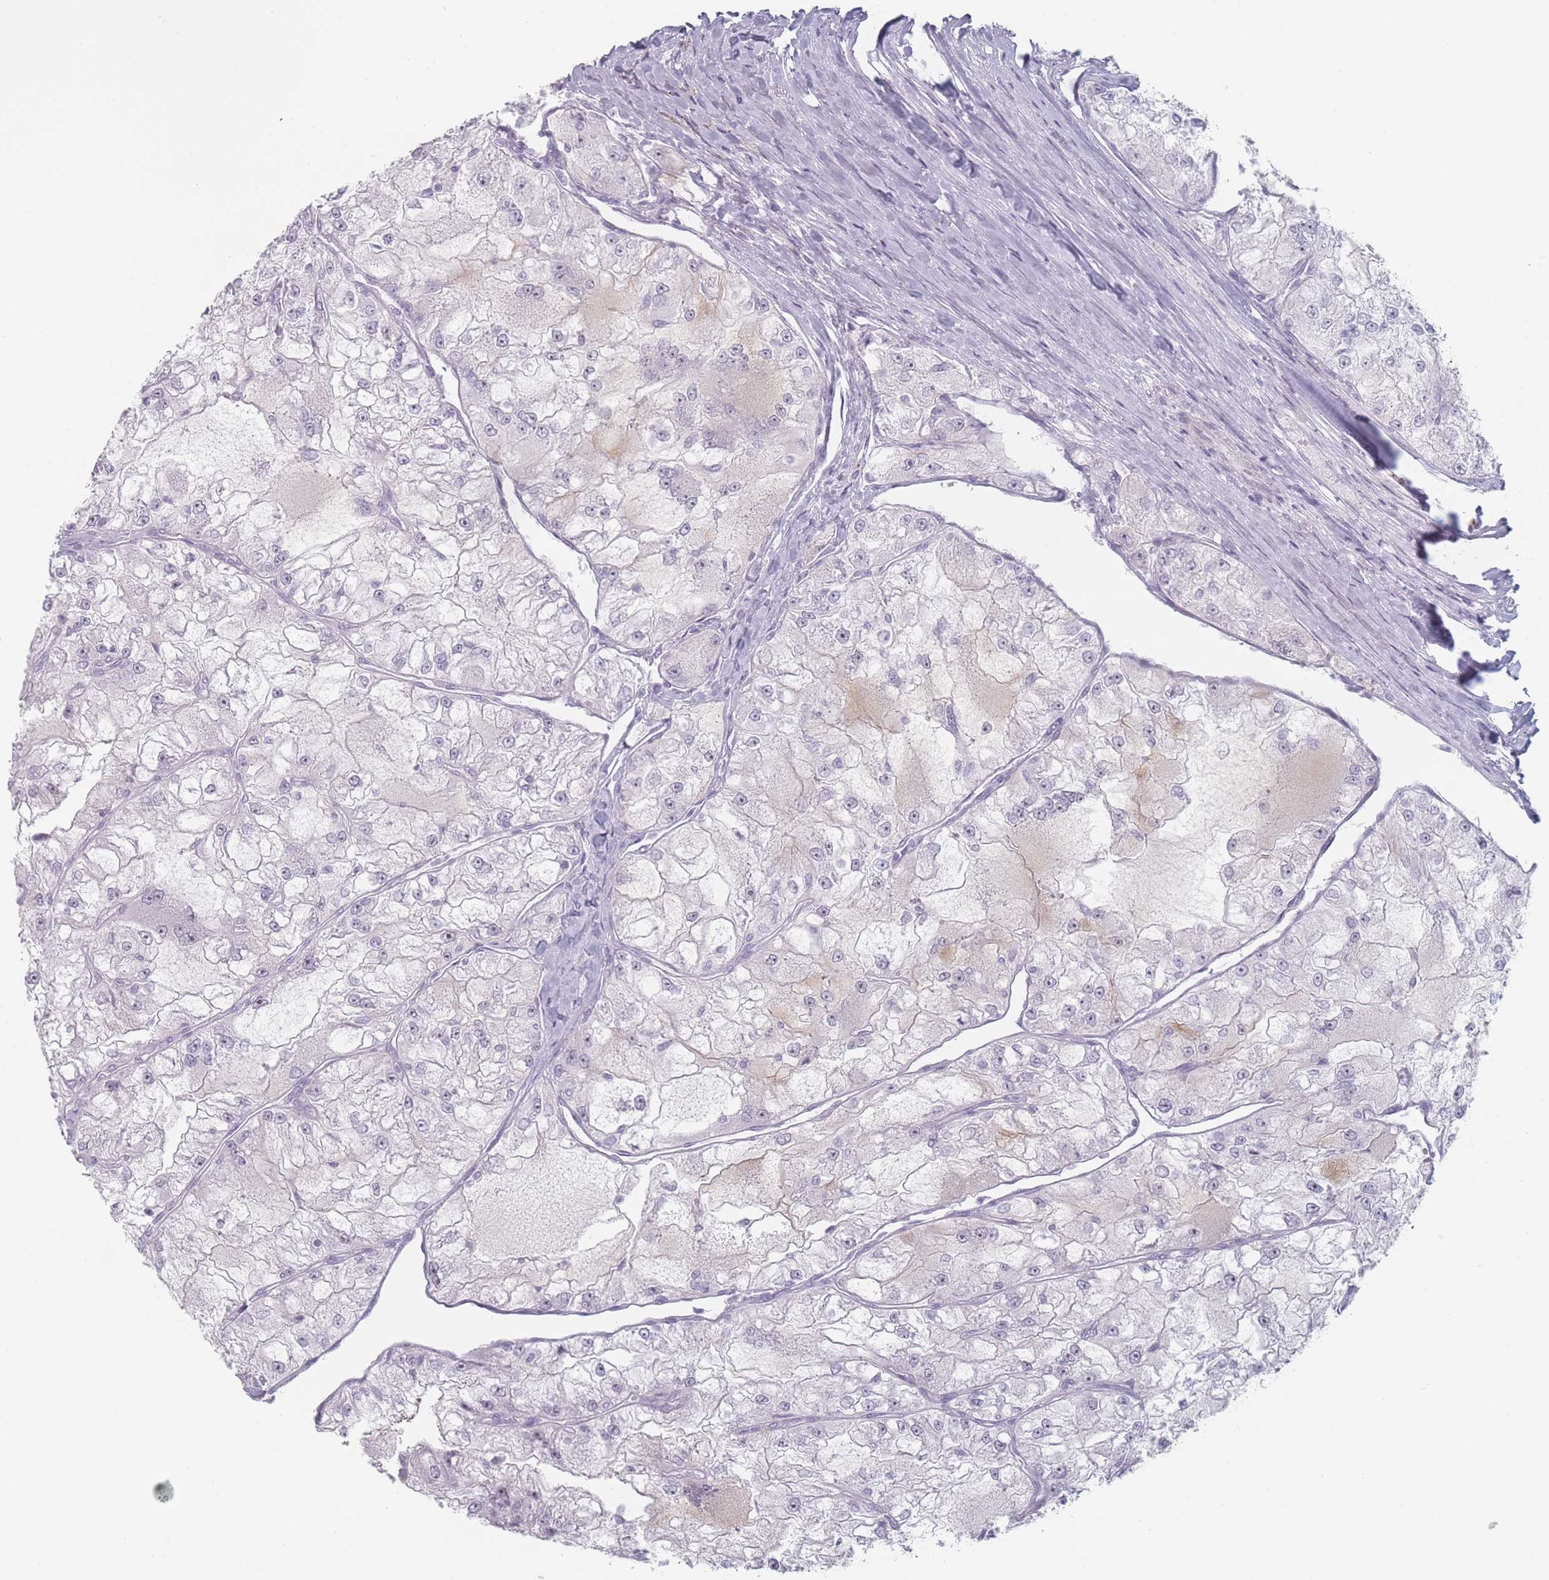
{"staining": {"intensity": "negative", "quantity": "none", "location": "none"}, "tissue": "renal cancer", "cell_type": "Tumor cells", "image_type": "cancer", "snomed": [{"axis": "morphology", "description": "Adenocarcinoma, NOS"}, {"axis": "topography", "description": "Kidney"}], "caption": "This is an IHC image of renal cancer. There is no staining in tumor cells.", "gene": "RNF4", "patient": {"sex": "female", "age": 72}}